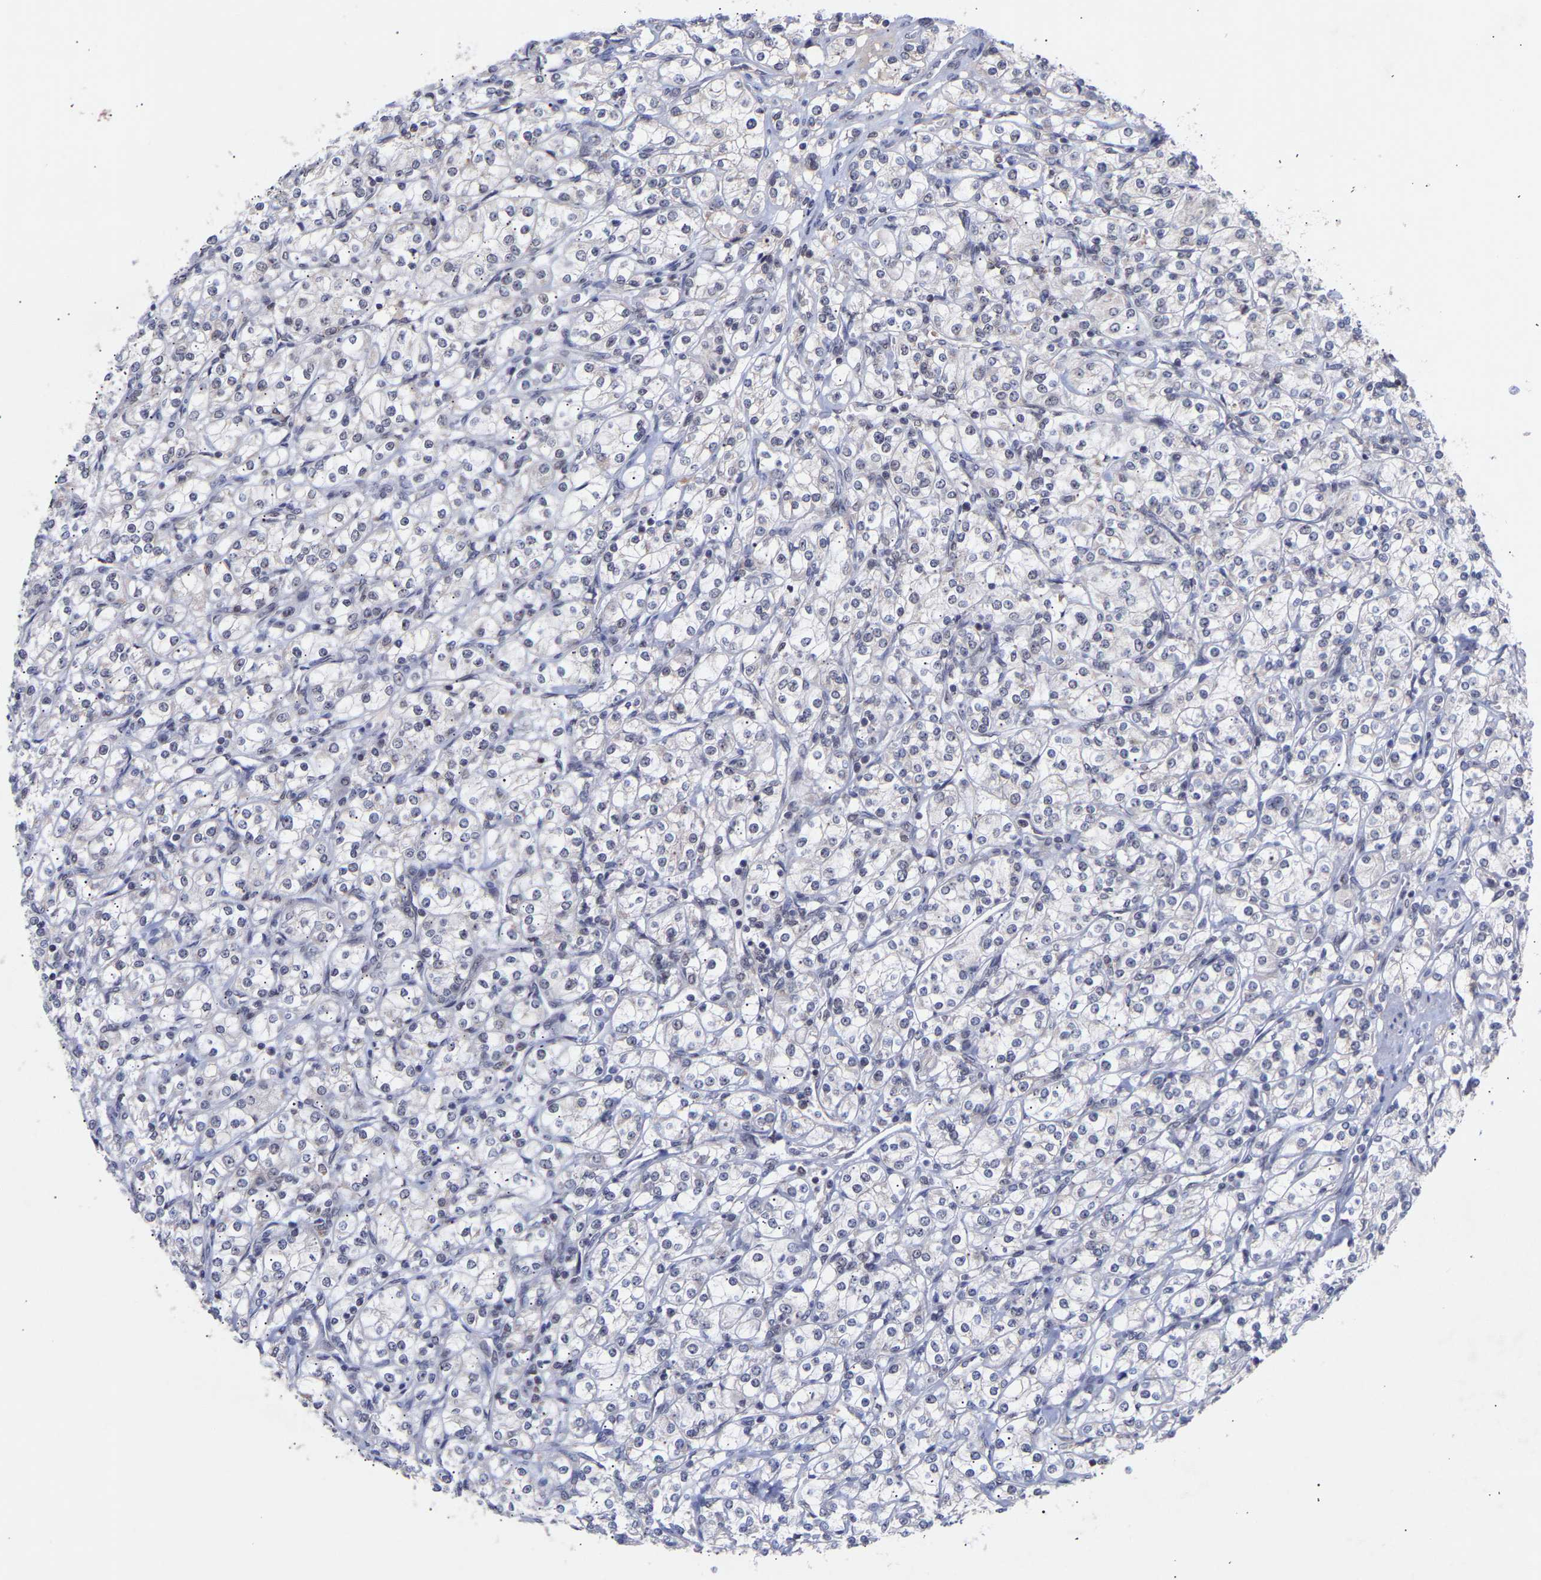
{"staining": {"intensity": "negative", "quantity": "none", "location": "none"}, "tissue": "renal cancer", "cell_type": "Tumor cells", "image_type": "cancer", "snomed": [{"axis": "morphology", "description": "Adenocarcinoma, NOS"}, {"axis": "topography", "description": "Kidney"}], "caption": "High magnification brightfield microscopy of renal cancer stained with DAB (brown) and counterstained with hematoxylin (blue): tumor cells show no significant expression.", "gene": "RBM15", "patient": {"sex": "male", "age": 77}}